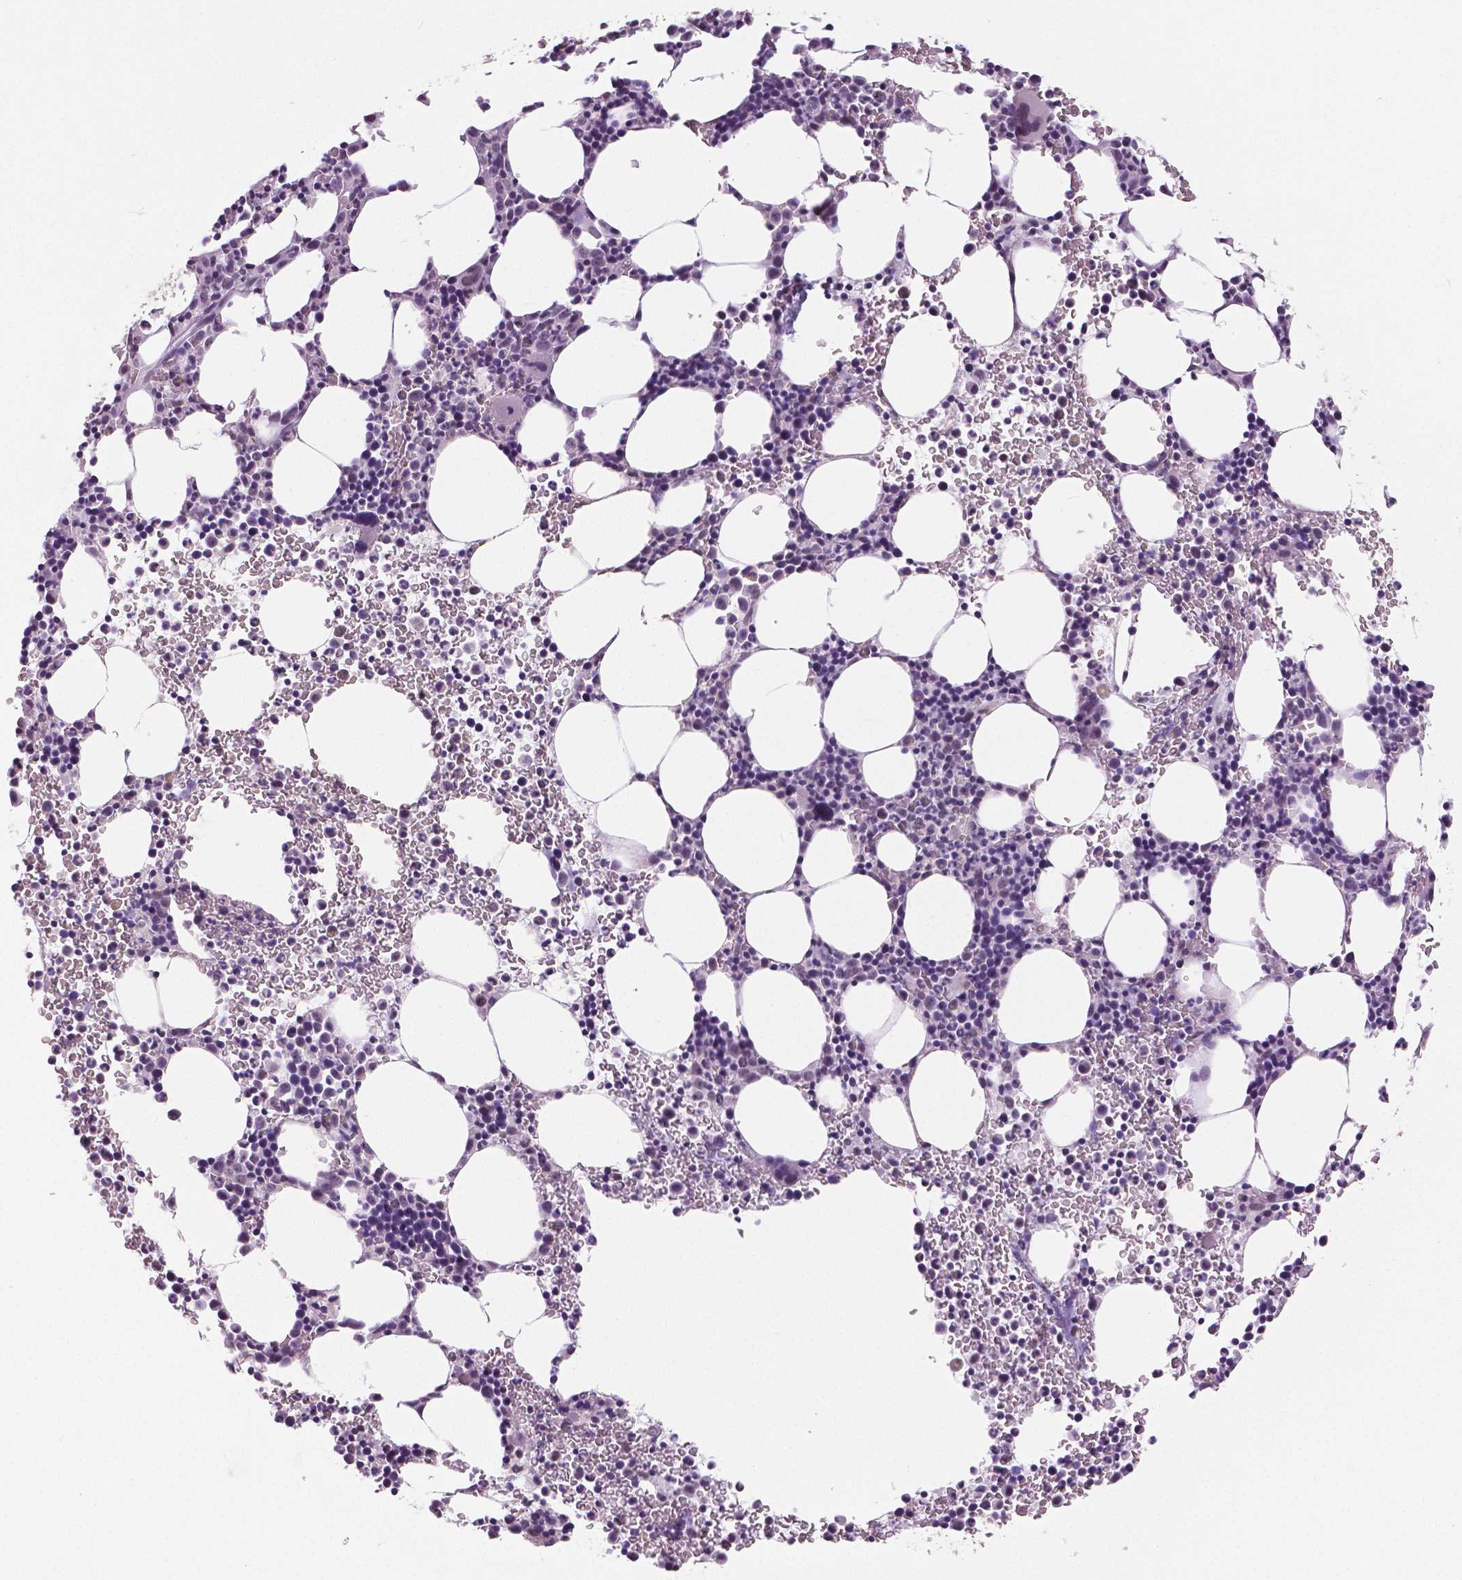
{"staining": {"intensity": "negative", "quantity": "none", "location": "none"}, "tissue": "bone marrow", "cell_type": "Hematopoietic cells", "image_type": "normal", "snomed": [{"axis": "morphology", "description": "Normal tissue, NOS"}, {"axis": "topography", "description": "Bone marrow"}], "caption": "Image shows no significant protein positivity in hematopoietic cells of normal bone marrow. The staining was performed using DAB (3,3'-diaminobenzidine) to visualize the protein expression in brown, while the nuclei were stained in blue with hematoxylin (Magnification: 20x).", "gene": "IGF2BP1", "patient": {"sex": "male", "age": 58}}